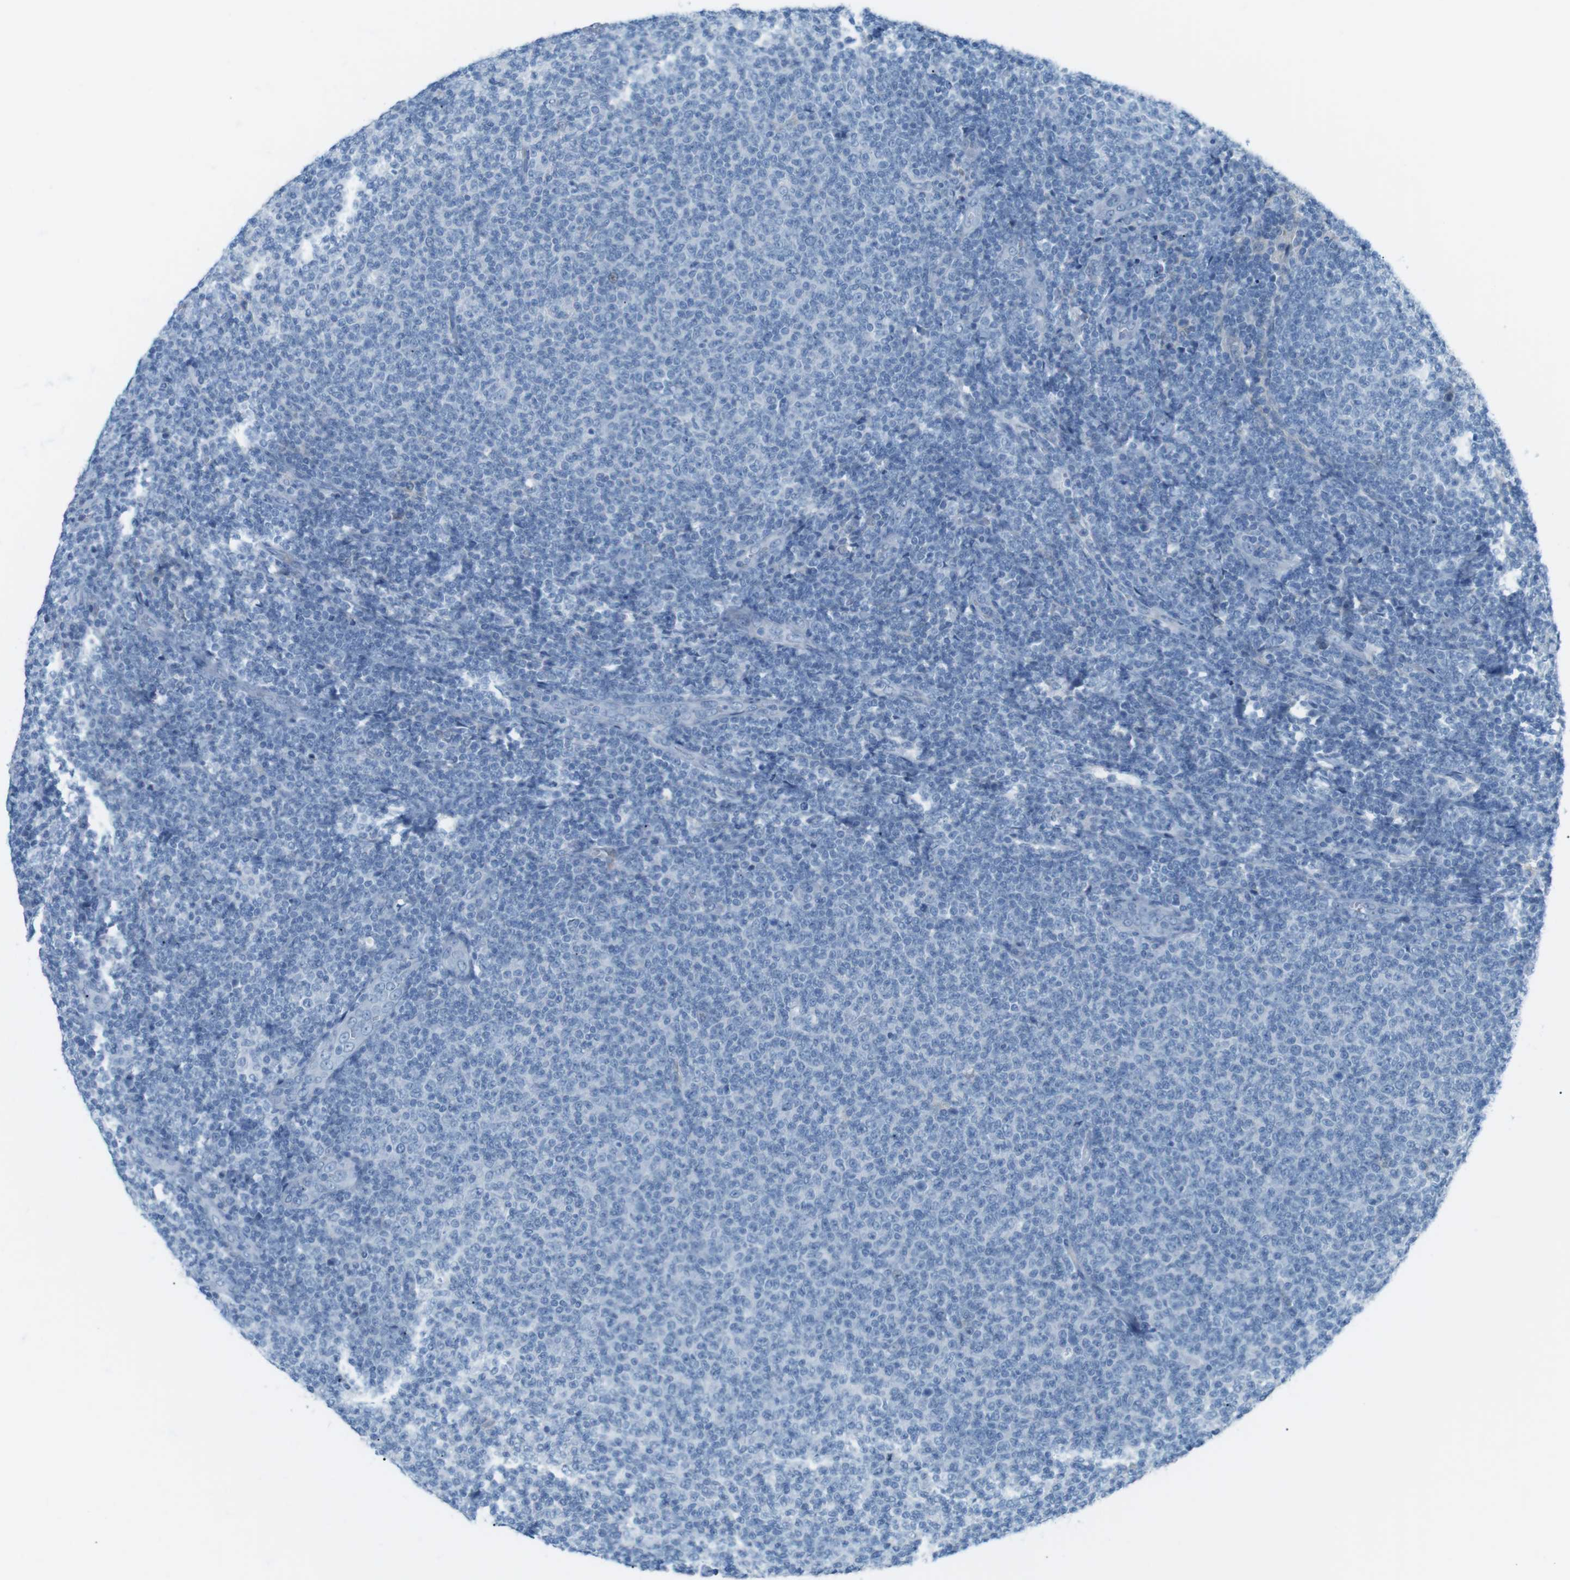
{"staining": {"intensity": "negative", "quantity": "none", "location": "none"}, "tissue": "lymphoma", "cell_type": "Tumor cells", "image_type": "cancer", "snomed": [{"axis": "morphology", "description": "Malignant lymphoma, non-Hodgkin's type, Low grade"}, {"axis": "topography", "description": "Lymph node"}], "caption": "The micrograph reveals no significant positivity in tumor cells of malignant lymphoma, non-Hodgkin's type (low-grade).", "gene": "AZGP1", "patient": {"sex": "male", "age": 66}}